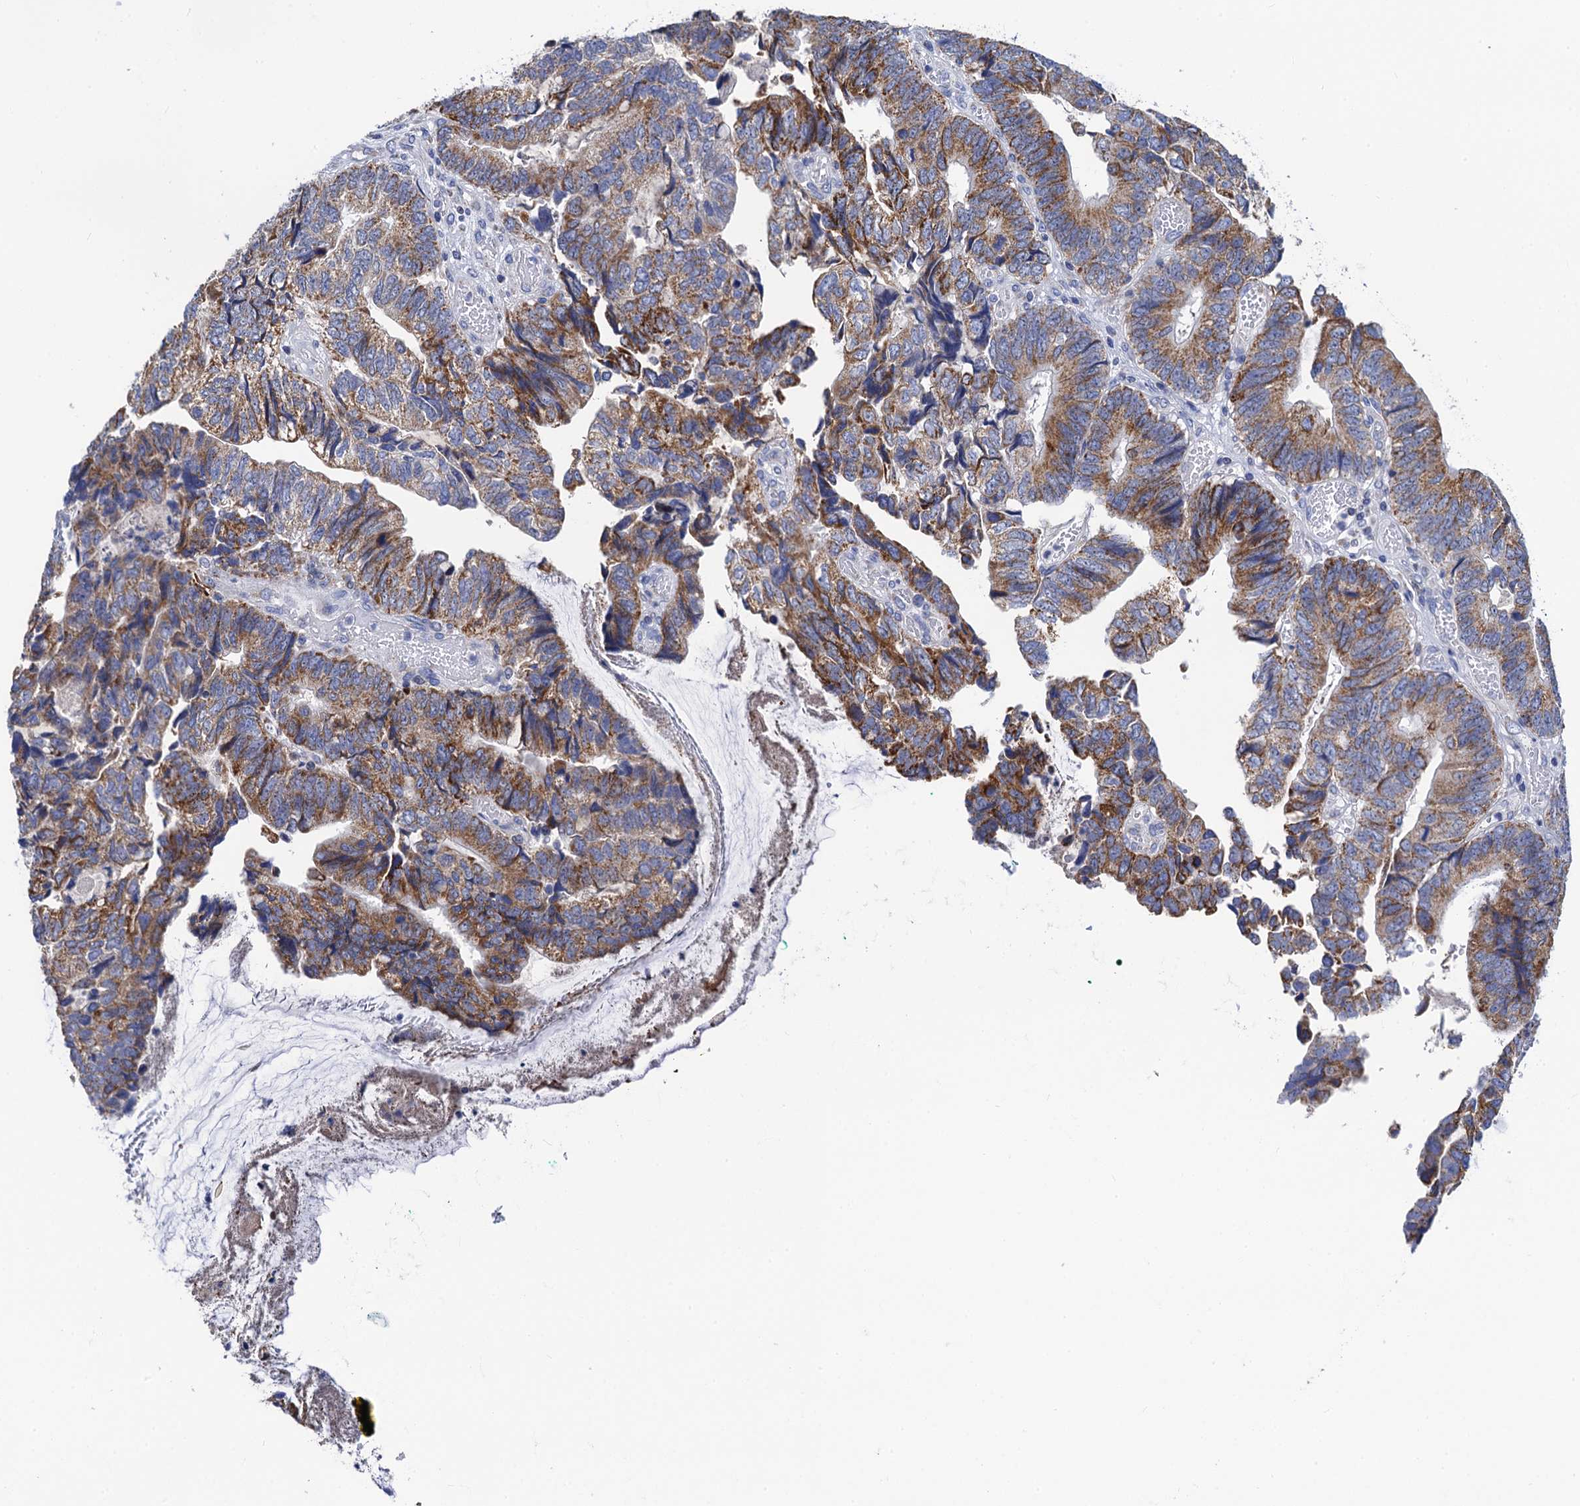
{"staining": {"intensity": "moderate", "quantity": ">75%", "location": "cytoplasmic/membranous"}, "tissue": "colorectal cancer", "cell_type": "Tumor cells", "image_type": "cancer", "snomed": [{"axis": "morphology", "description": "Adenocarcinoma, NOS"}, {"axis": "topography", "description": "Colon"}], "caption": "Approximately >75% of tumor cells in colorectal cancer (adenocarcinoma) exhibit moderate cytoplasmic/membranous protein expression as visualized by brown immunohistochemical staining.", "gene": "ACADSB", "patient": {"sex": "female", "age": 67}}